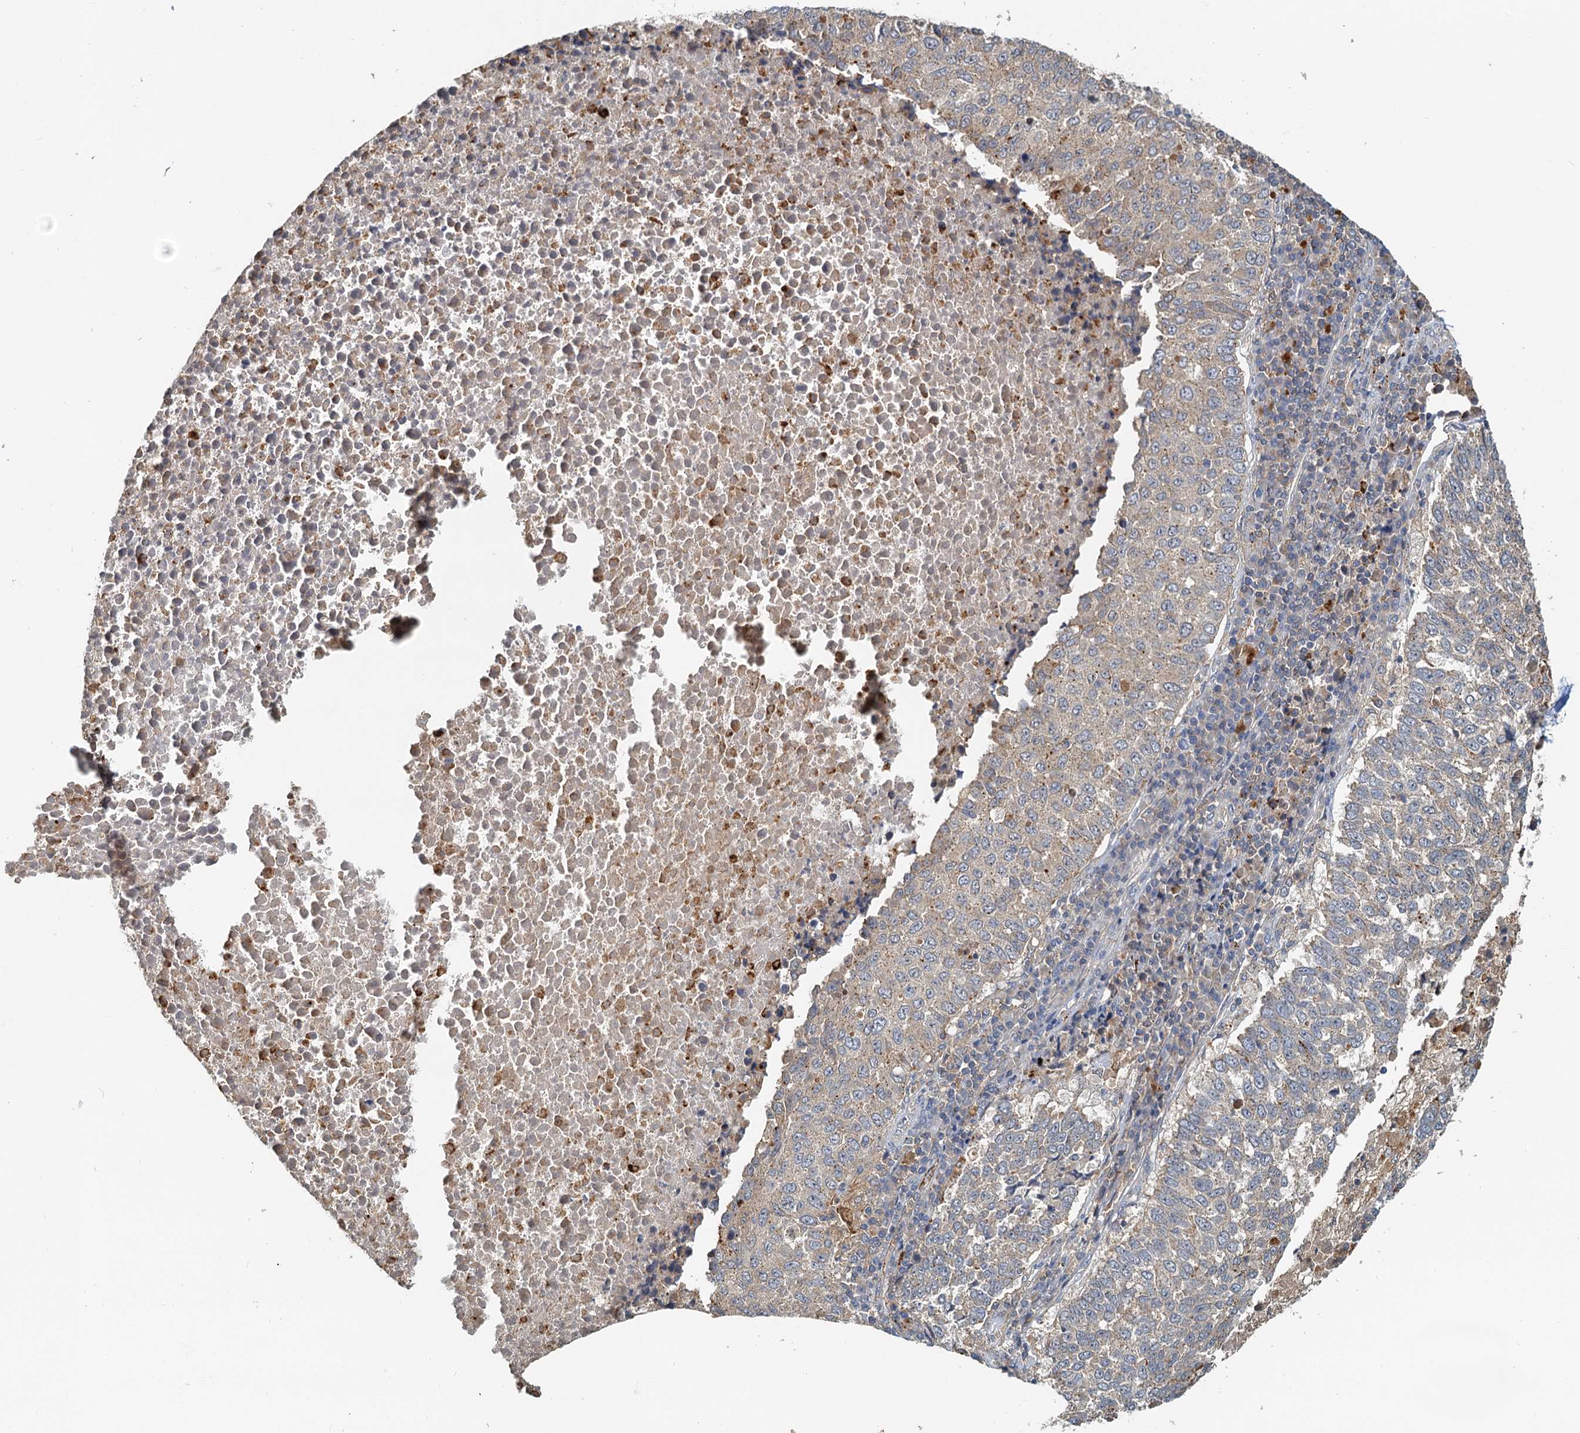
{"staining": {"intensity": "weak", "quantity": "<25%", "location": "cytoplasmic/membranous"}, "tissue": "lung cancer", "cell_type": "Tumor cells", "image_type": "cancer", "snomed": [{"axis": "morphology", "description": "Squamous cell carcinoma, NOS"}, {"axis": "topography", "description": "Lung"}], "caption": "A photomicrograph of squamous cell carcinoma (lung) stained for a protein demonstrates no brown staining in tumor cells.", "gene": "TOLLIP", "patient": {"sex": "male", "age": 73}}